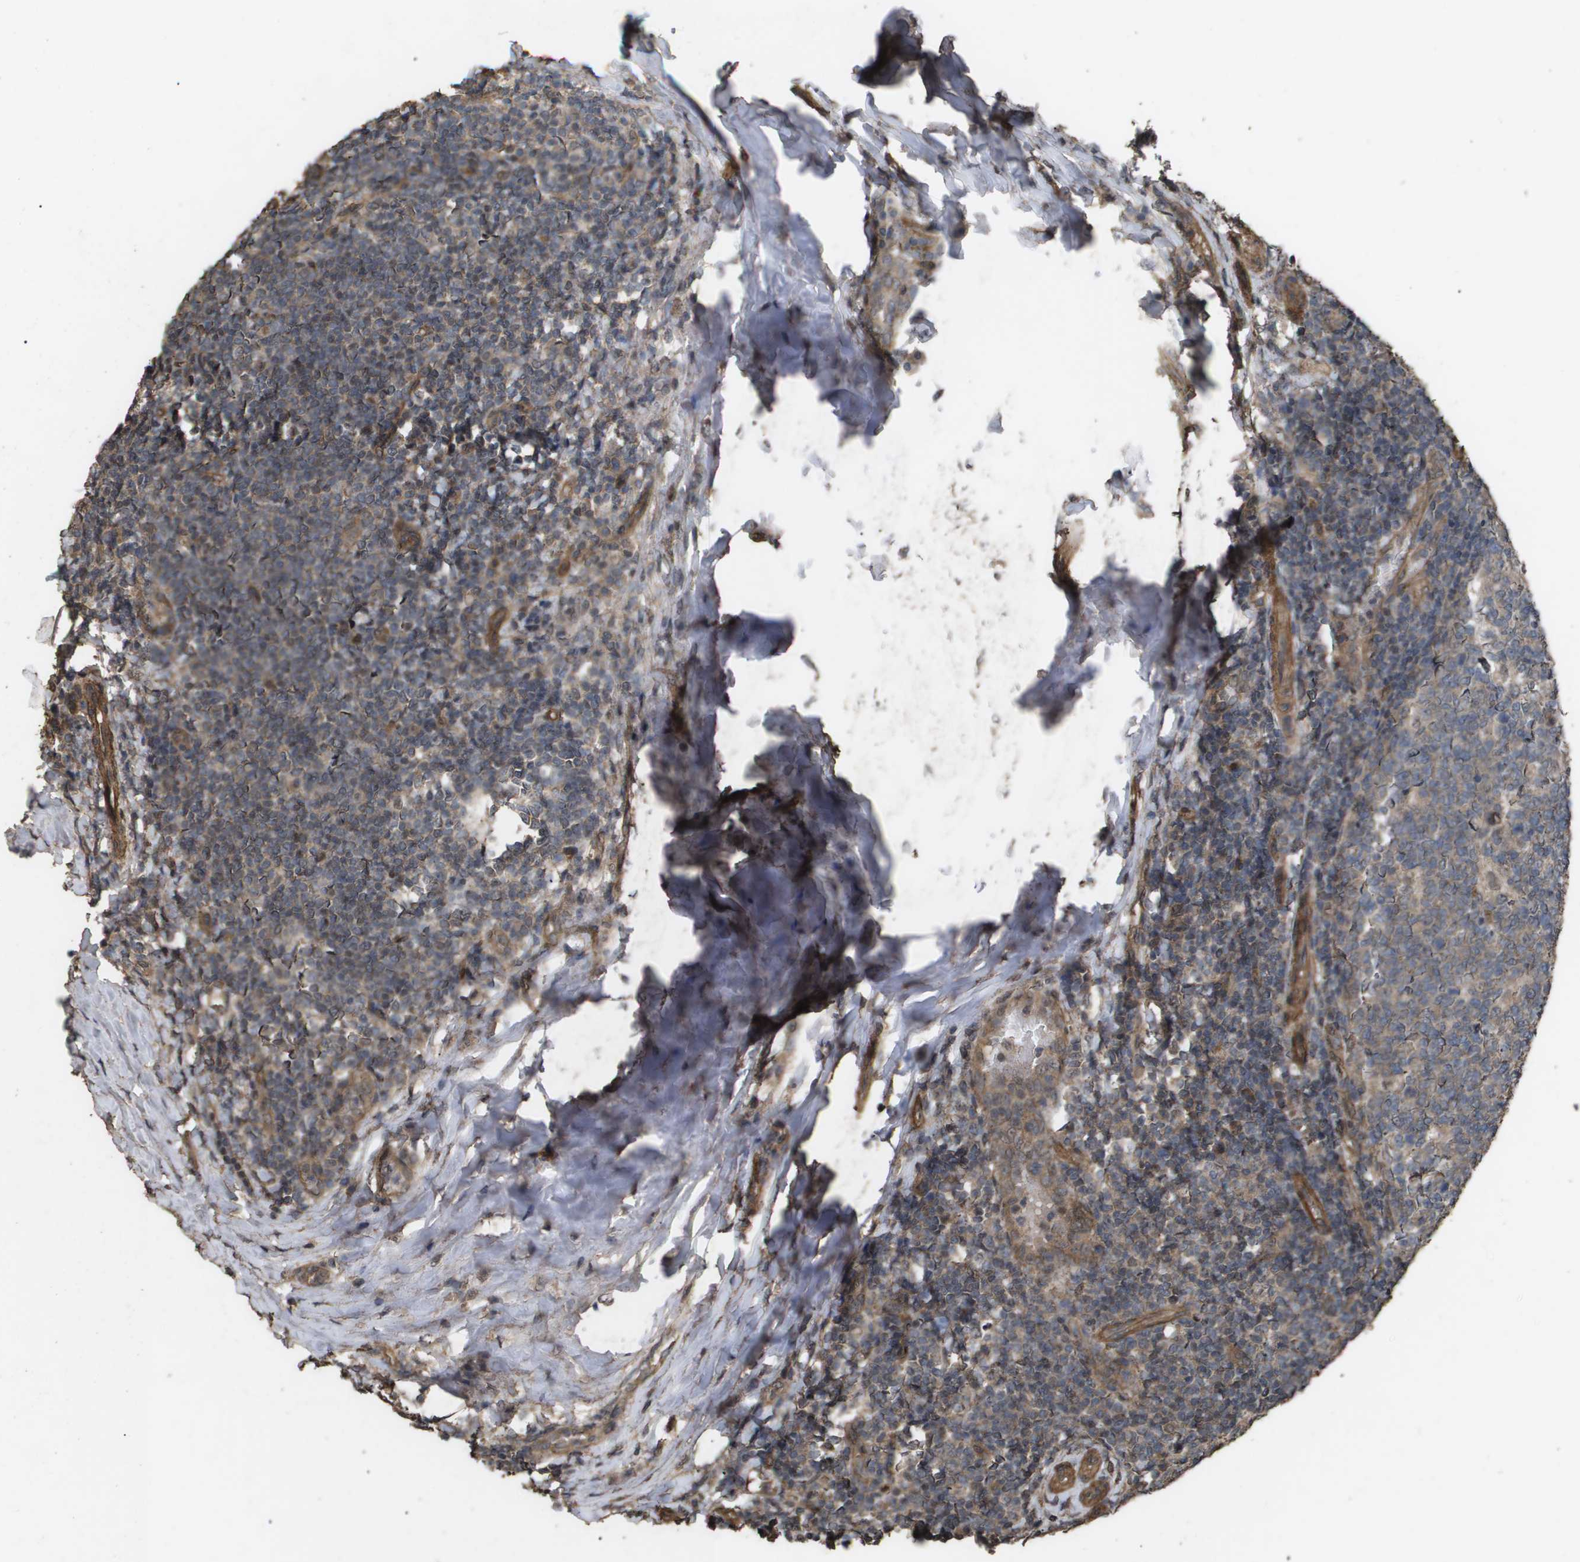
{"staining": {"intensity": "moderate", "quantity": ">75%", "location": "cytoplasmic/membranous"}, "tissue": "tonsil", "cell_type": "Germinal center cells", "image_type": "normal", "snomed": [{"axis": "morphology", "description": "Normal tissue, NOS"}, {"axis": "topography", "description": "Tonsil"}], "caption": "Immunohistochemistry (IHC) (DAB (3,3'-diaminobenzidine)) staining of unremarkable tonsil exhibits moderate cytoplasmic/membranous protein staining in about >75% of germinal center cells. The staining is performed using DAB (3,3'-diaminobenzidine) brown chromogen to label protein expression. The nuclei are counter-stained blue using hematoxylin.", "gene": "CUL5", "patient": {"sex": "female", "age": 19}}